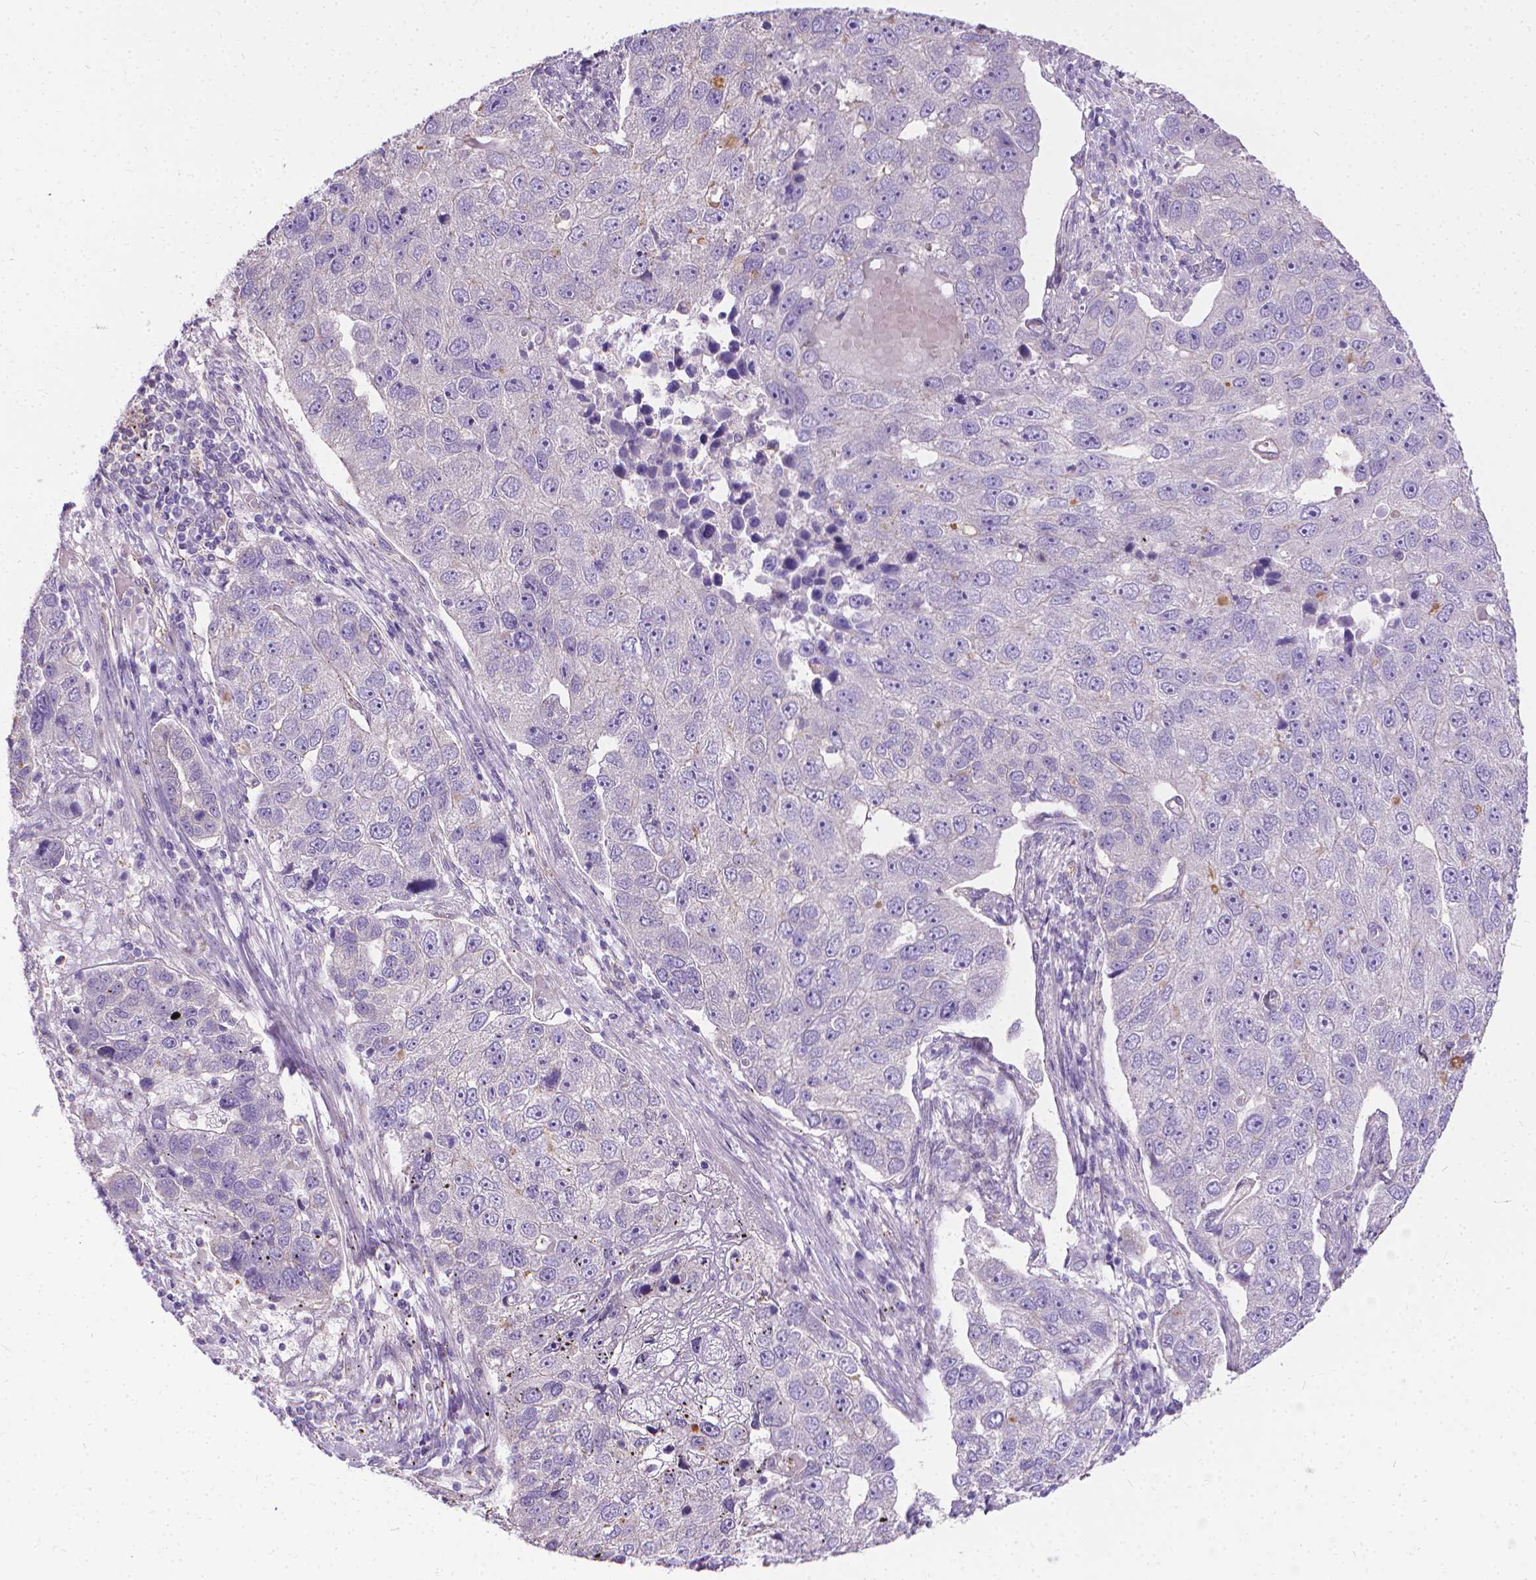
{"staining": {"intensity": "negative", "quantity": "none", "location": "none"}, "tissue": "pancreatic cancer", "cell_type": "Tumor cells", "image_type": "cancer", "snomed": [{"axis": "morphology", "description": "Adenocarcinoma, NOS"}, {"axis": "topography", "description": "Pancreas"}], "caption": "Photomicrograph shows no protein expression in tumor cells of adenocarcinoma (pancreatic) tissue.", "gene": "CFAP299", "patient": {"sex": "female", "age": 61}}